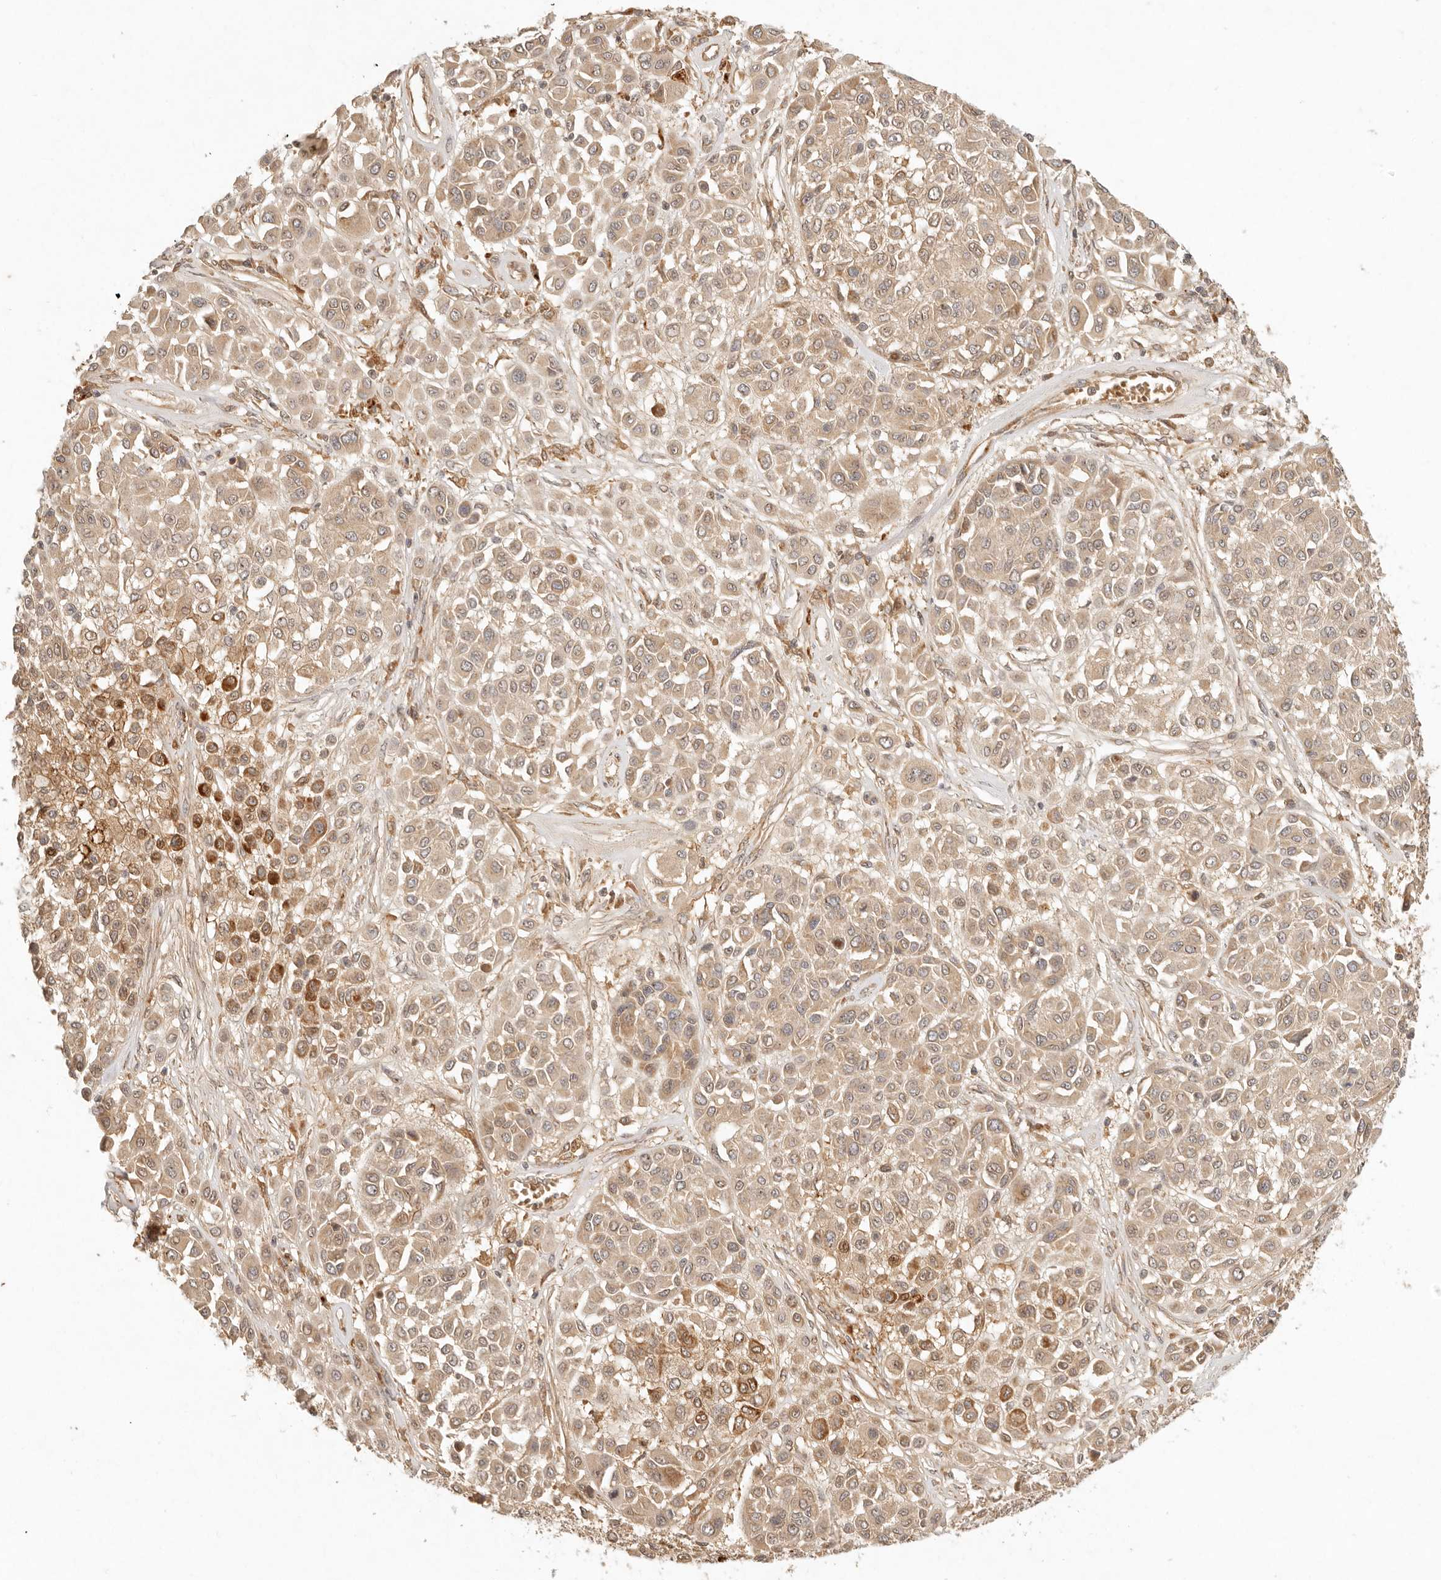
{"staining": {"intensity": "moderate", "quantity": ">75%", "location": "cytoplasmic/membranous"}, "tissue": "melanoma", "cell_type": "Tumor cells", "image_type": "cancer", "snomed": [{"axis": "morphology", "description": "Malignant melanoma, Metastatic site"}, {"axis": "topography", "description": "Soft tissue"}], "caption": "Protein expression analysis of melanoma reveals moderate cytoplasmic/membranous positivity in approximately >75% of tumor cells.", "gene": "ANKRD61", "patient": {"sex": "male", "age": 41}}